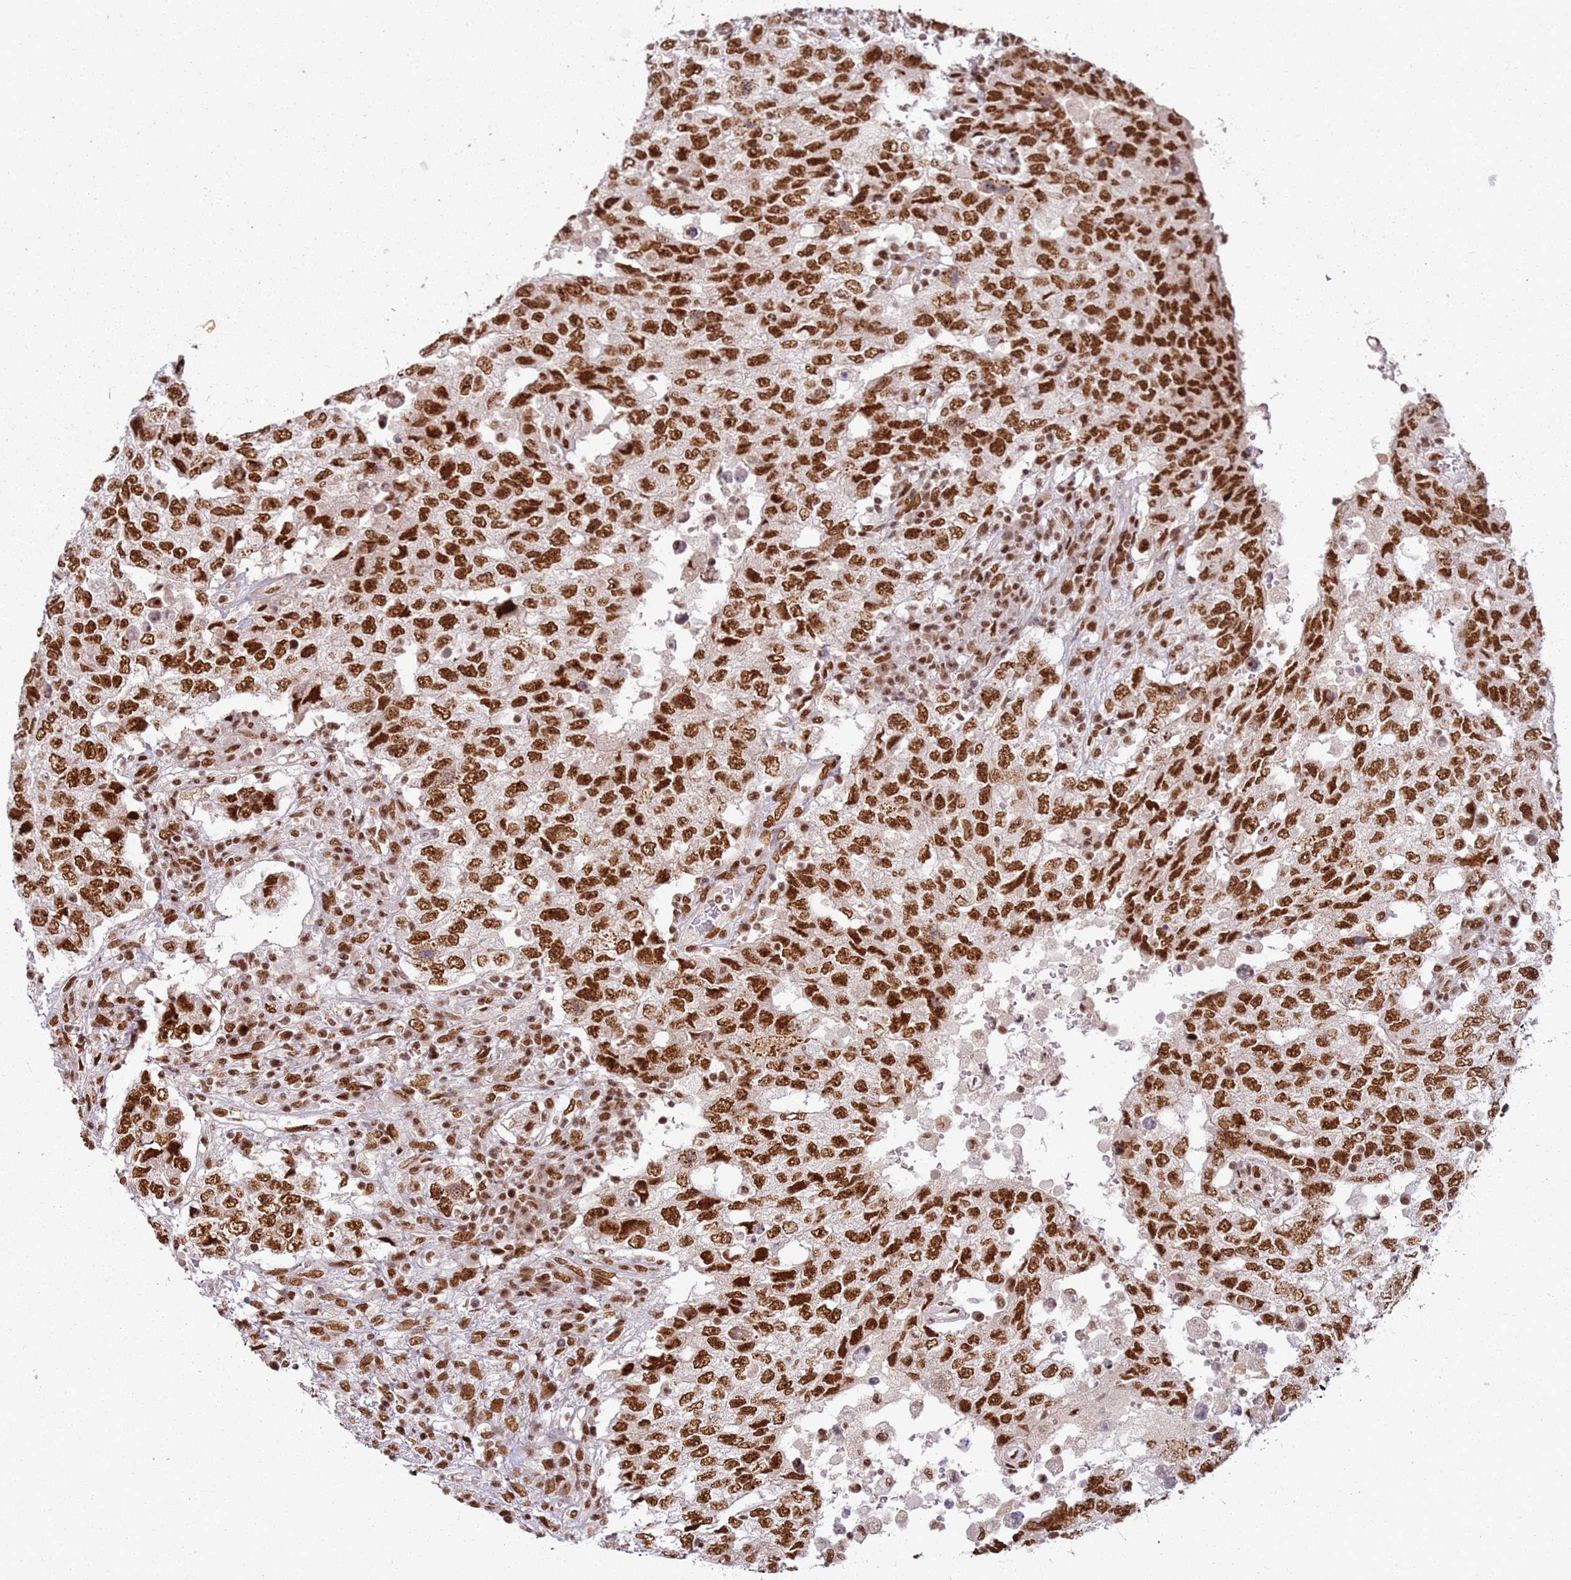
{"staining": {"intensity": "strong", "quantity": ">75%", "location": "nuclear"}, "tissue": "testis cancer", "cell_type": "Tumor cells", "image_type": "cancer", "snomed": [{"axis": "morphology", "description": "Carcinoma, Embryonal, NOS"}, {"axis": "topography", "description": "Testis"}], "caption": "High-magnification brightfield microscopy of embryonal carcinoma (testis) stained with DAB (3,3'-diaminobenzidine) (brown) and counterstained with hematoxylin (blue). tumor cells exhibit strong nuclear expression is identified in approximately>75% of cells. The staining was performed using DAB (3,3'-diaminobenzidine) to visualize the protein expression in brown, while the nuclei were stained in blue with hematoxylin (Magnification: 20x).", "gene": "TENT4A", "patient": {"sex": "male", "age": 26}}